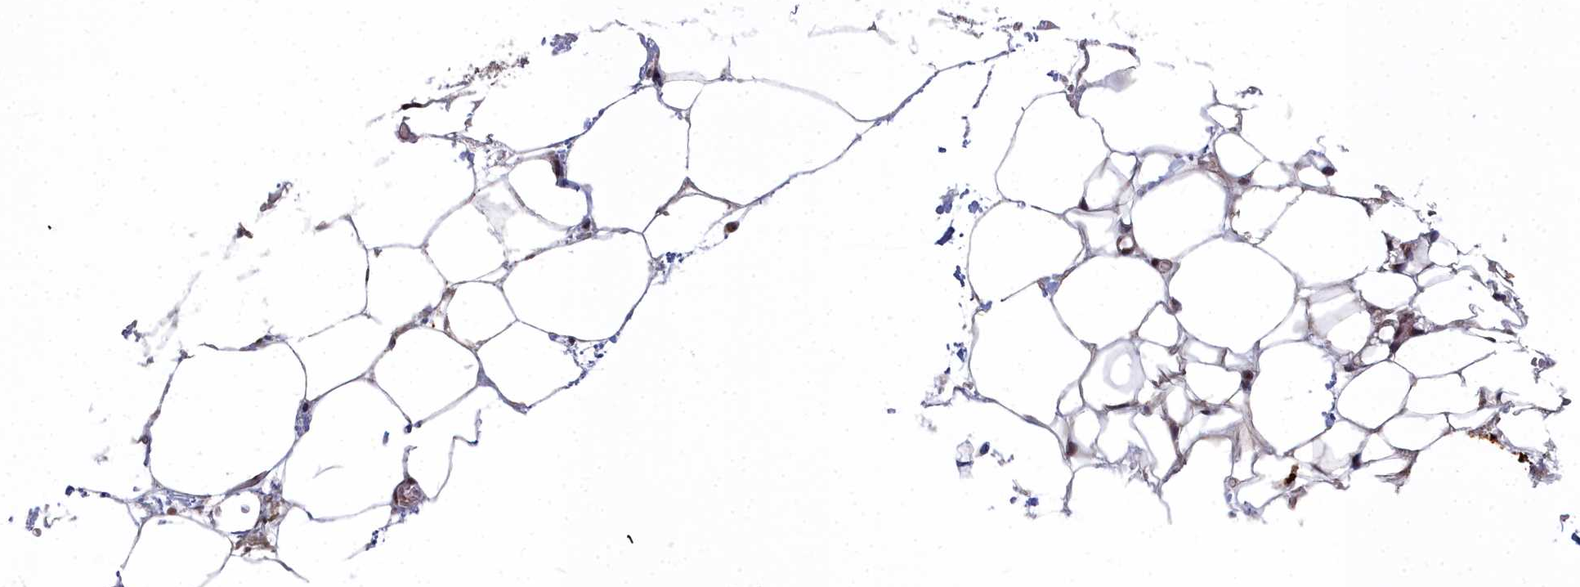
{"staining": {"intensity": "moderate", "quantity": "25%-75%", "location": "cytoplasmic/membranous,nuclear"}, "tissue": "adrenal gland", "cell_type": "Glandular cells", "image_type": "normal", "snomed": [{"axis": "morphology", "description": "Normal tissue, NOS"}, {"axis": "topography", "description": "Adrenal gland"}], "caption": "Moderate cytoplasmic/membranous,nuclear protein staining is appreciated in about 25%-75% of glandular cells in adrenal gland.", "gene": "RPS27A", "patient": {"sex": "female", "age": 70}}